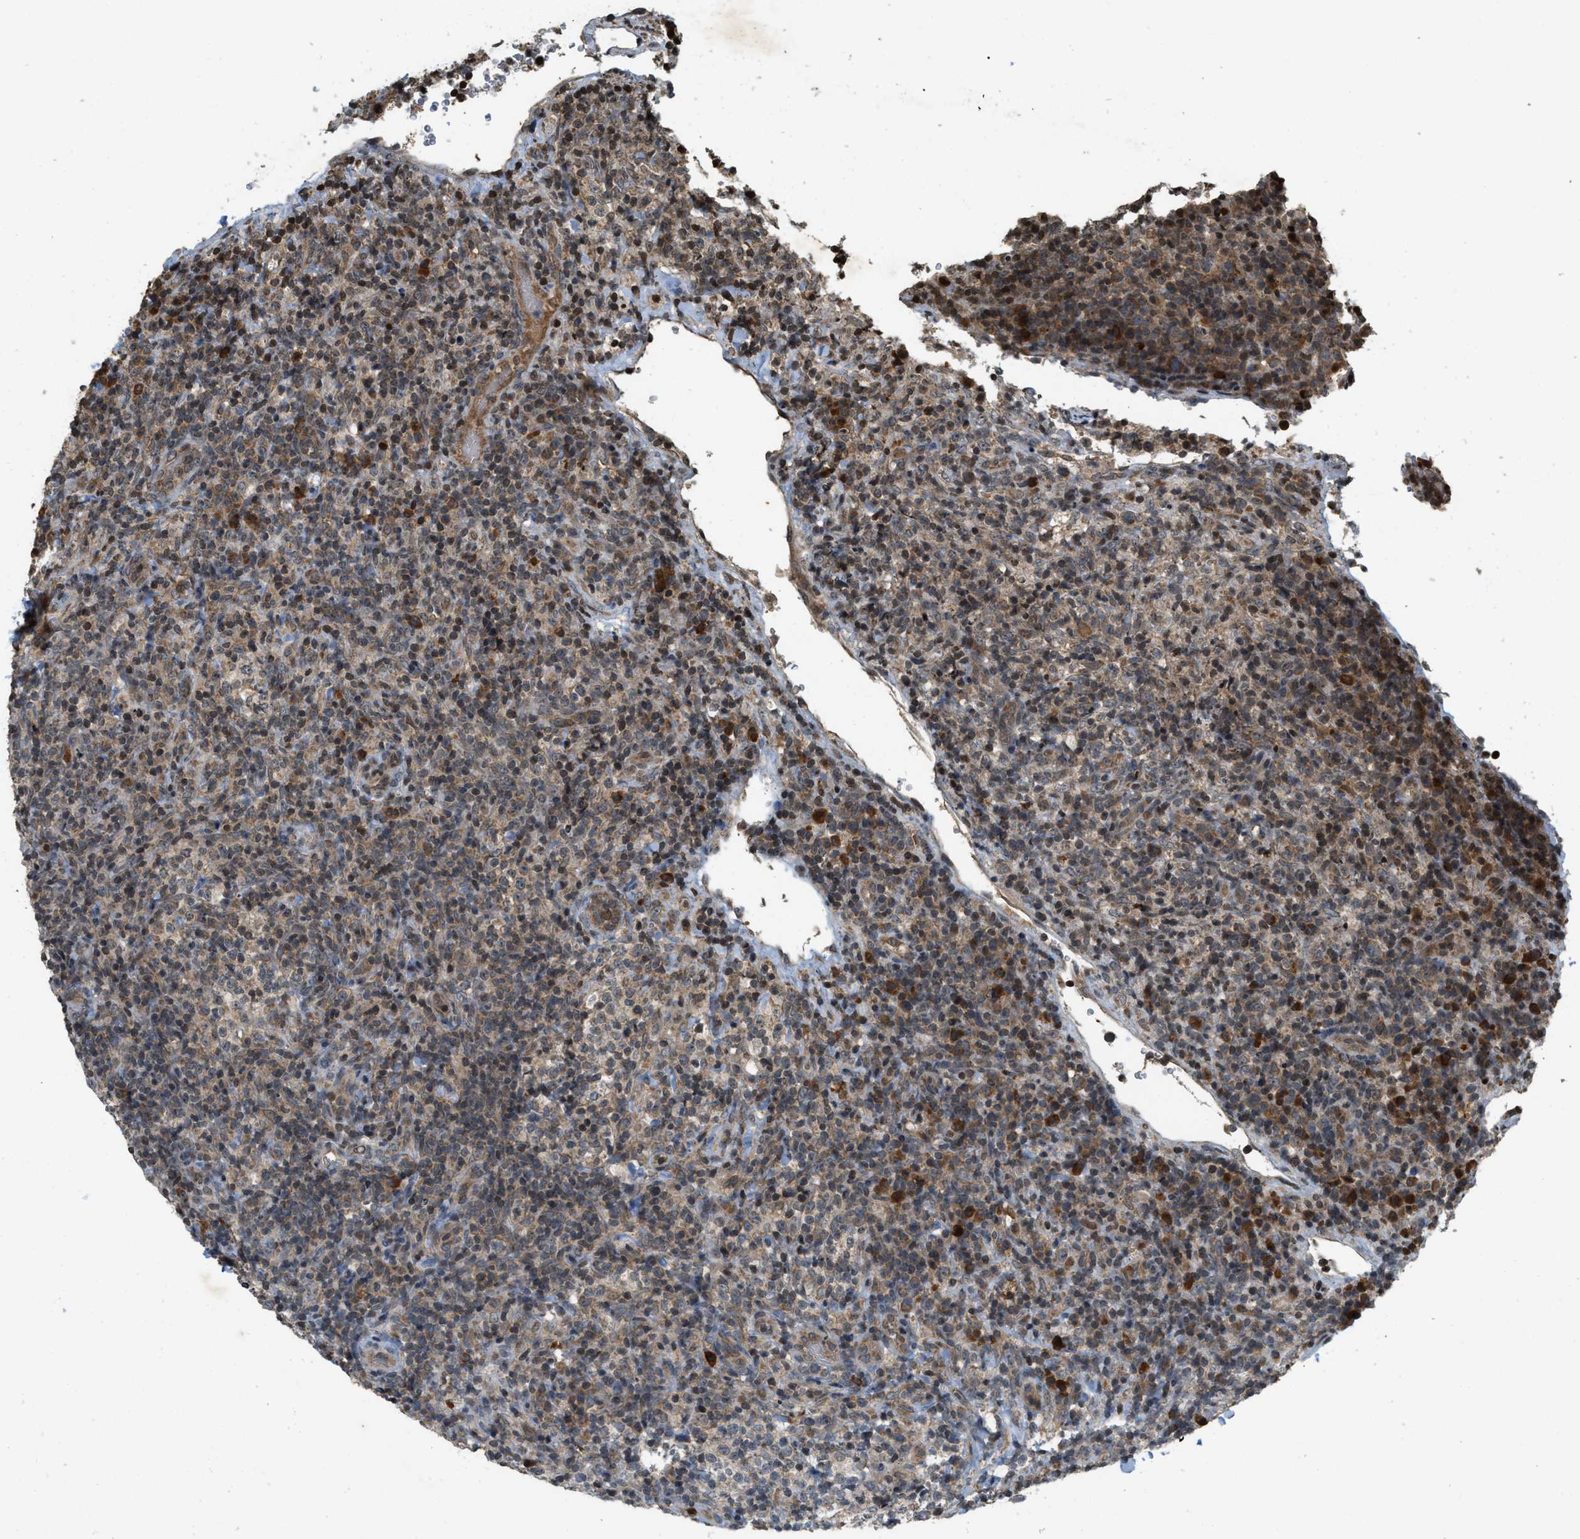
{"staining": {"intensity": "moderate", "quantity": ">75%", "location": "cytoplasmic/membranous"}, "tissue": "lymphoma", "cell_type": "Tumor cells", "image_type": "cancer", "snomed": [{"axis": "morphology", "description": "Malignant lymphoma, non-Hodgkin's type, High grade"}, {"axis": "topography", "description": "Lymph node"}], "caption": "An image of high-grade malignant lymphoma, non-Hodgkin's type stained for a protein demonstrates moderate cytoplasmic/membranous brown staining in tumor cells.", "gene": "SIAH1", "patient": {"sex": "female", "age": 76}}